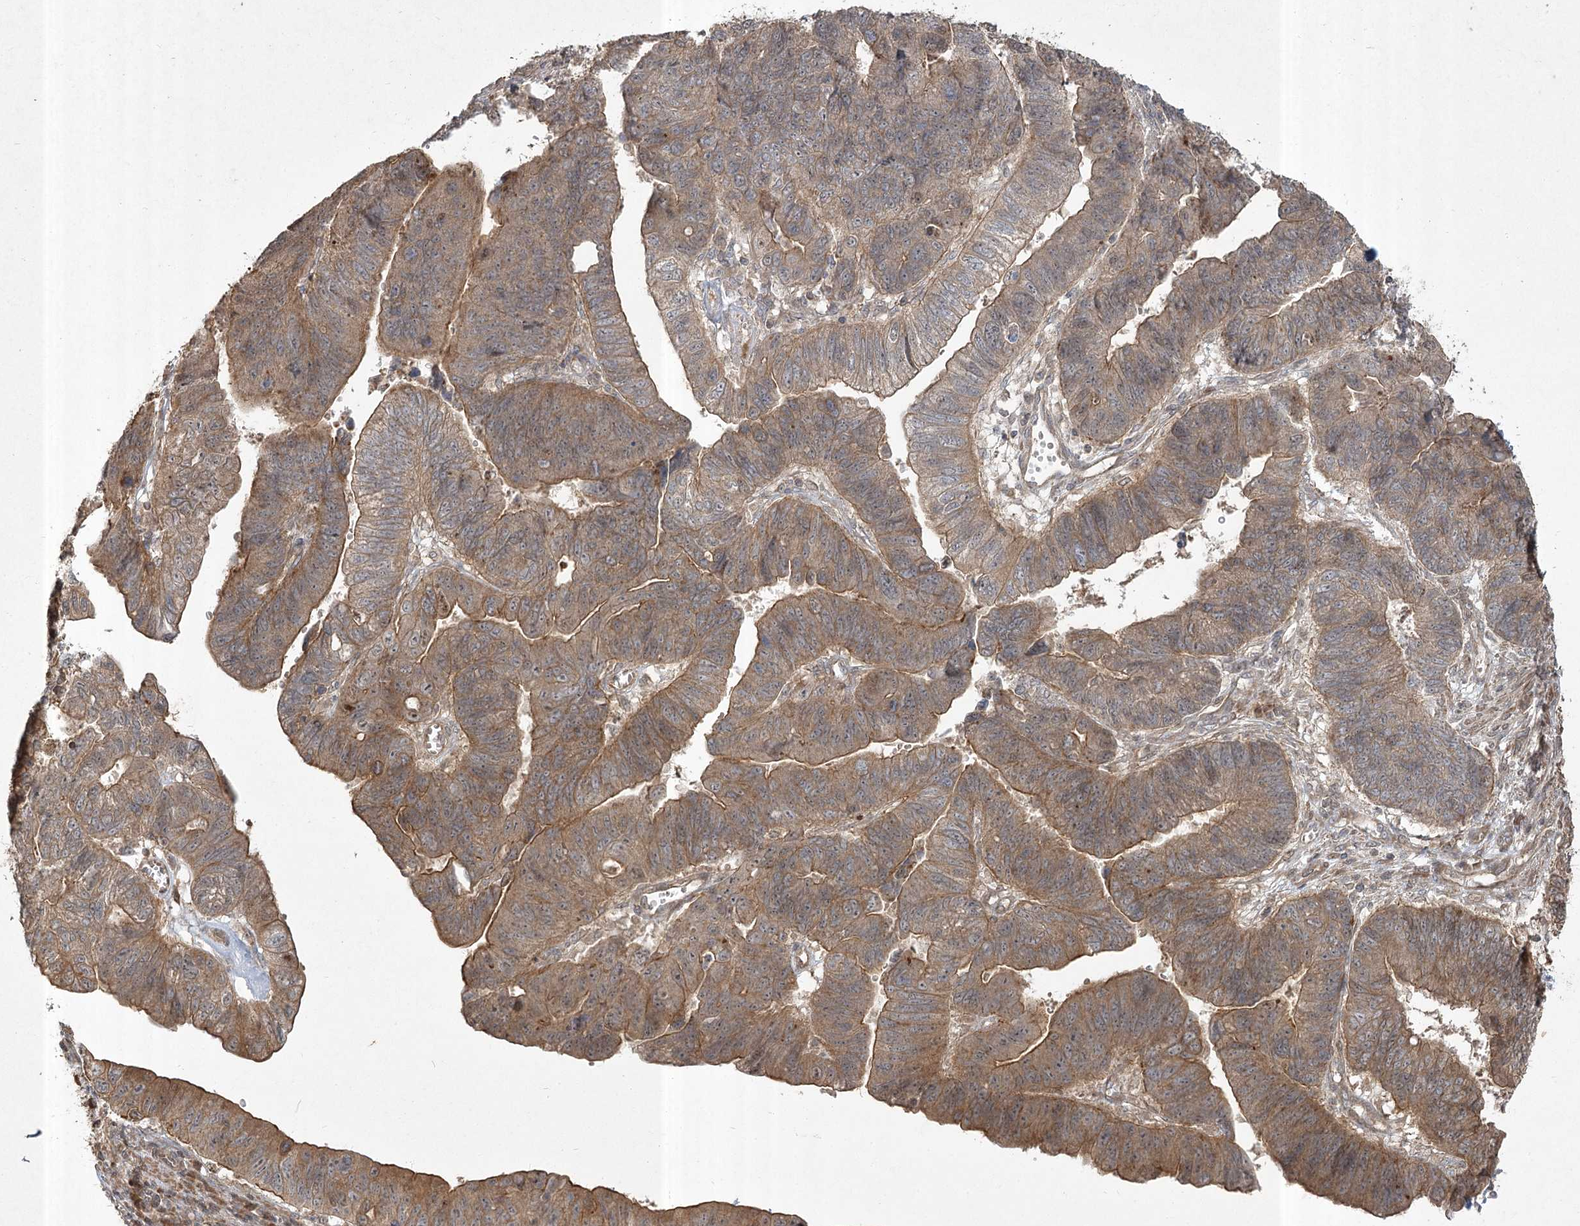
{"staining": {"intensity": "strong", "quantity": ">75%", "location": "cytoplasmic/membranous"}, "tissue": "stomach cancer", "cell_type": "Tumor cells", "image_type": "cancer", "snomed": [{"axis": "morphology", "description": "Adenocarcinoma, NOS"}, {"axis": "topography", "description": "Stomach"}], "caption": "Protein analysis of adenocarcinoma (stomach) tissue displays strong cytoplasmic/membranous positivity in approximately >75% of tumor cells. (Brightfield microscopy of DAB IHC at high magnification).", "gene": "CPLANE1", "patient": {"sex": "male", "age": 59}}